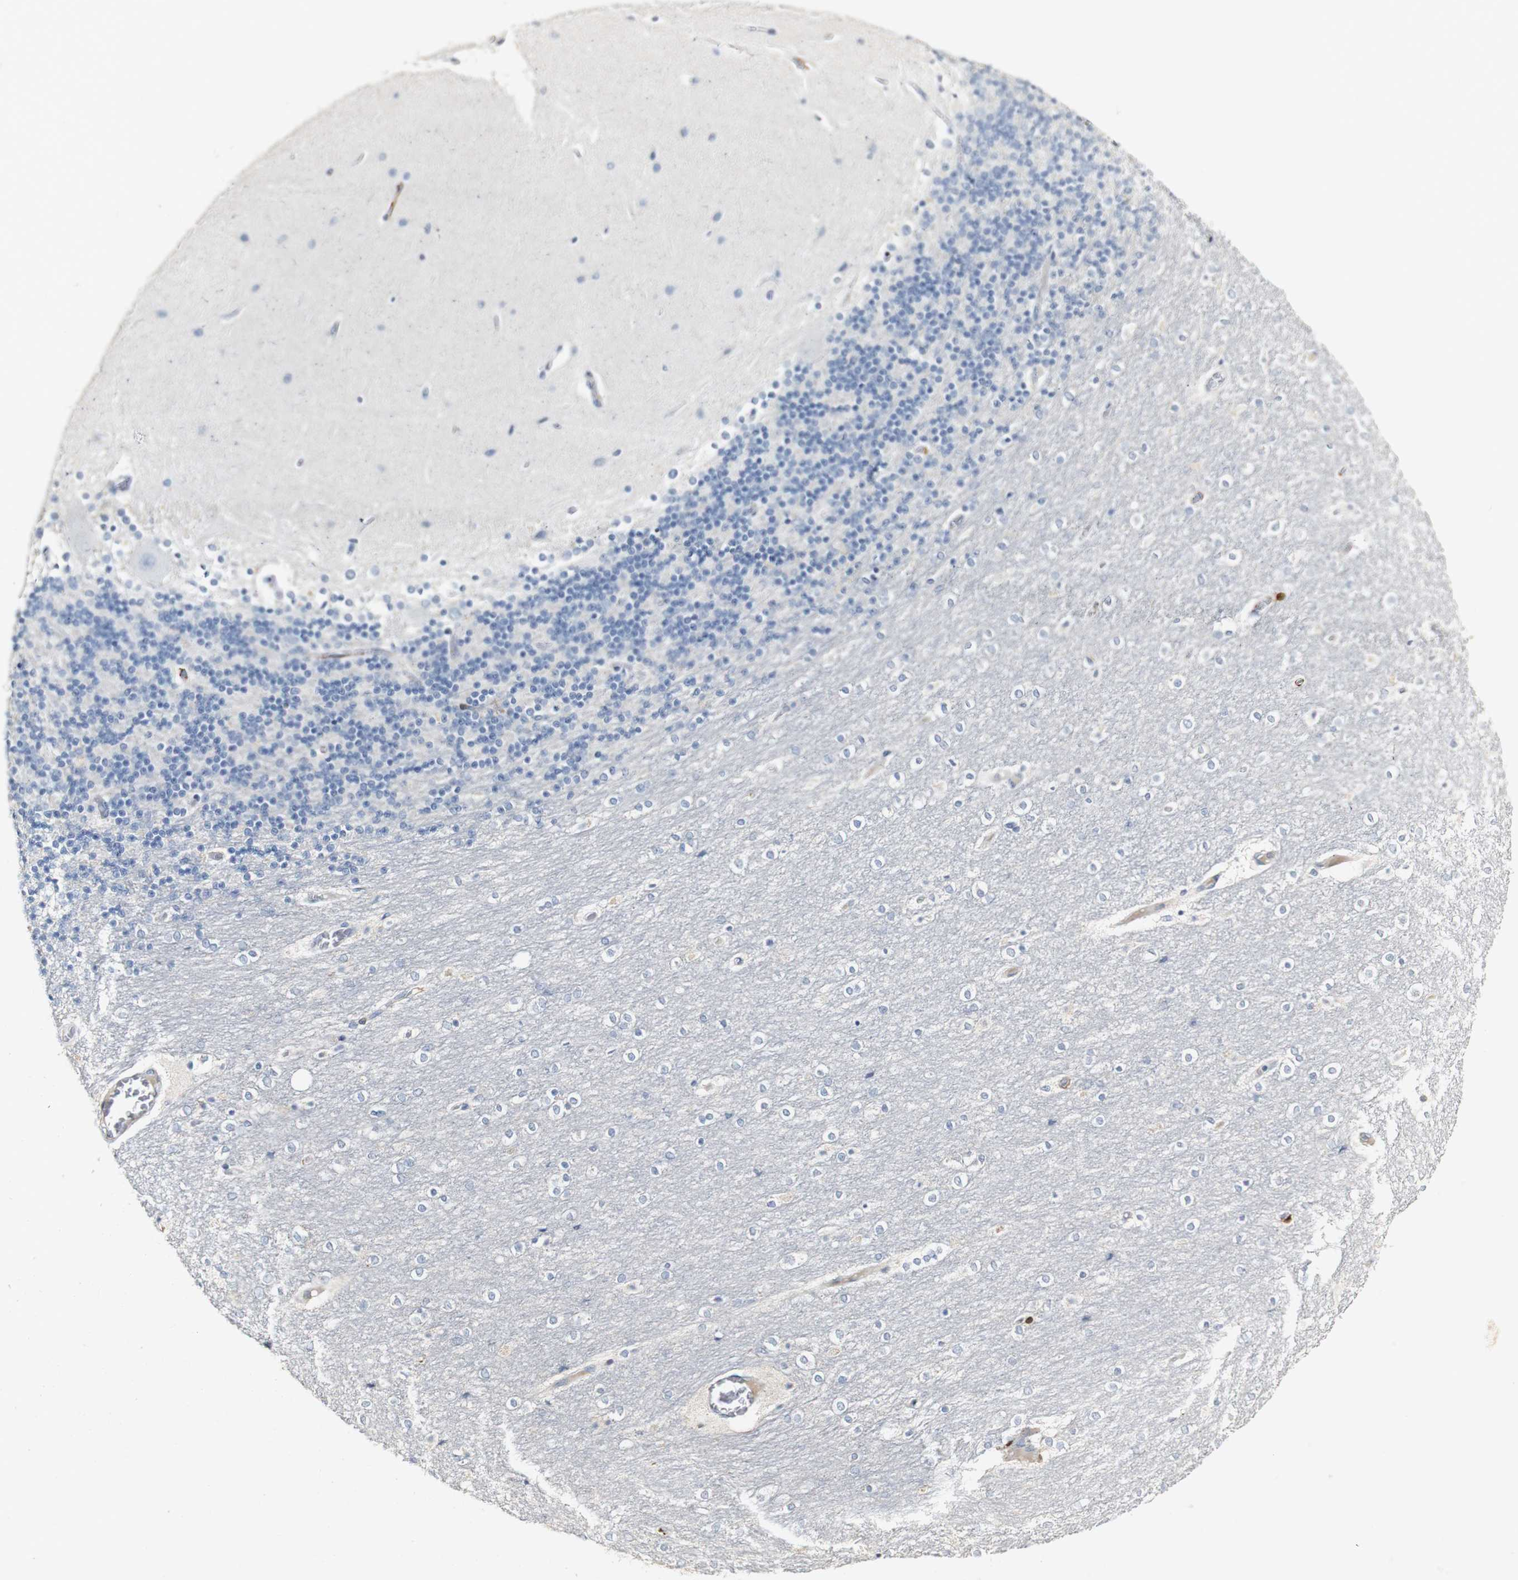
{"staining": {"intensity": "negative", "quantity": "none", "location": "none"}, "tissue": "cerebellum", "cell_type": "Cells in granular layer", "image_type": "normal", "snomed": [{"axis": "morphology", "description": "Normal tissue, NOS"}, {"axis": "topography", "description": "Cerebellum"}], "caption": "IHC of unremarkable cerebellum exhibits no staining in cells in granular layer.", "gene": "FMO3", "patient": {"sex": "female", "age": 54}}